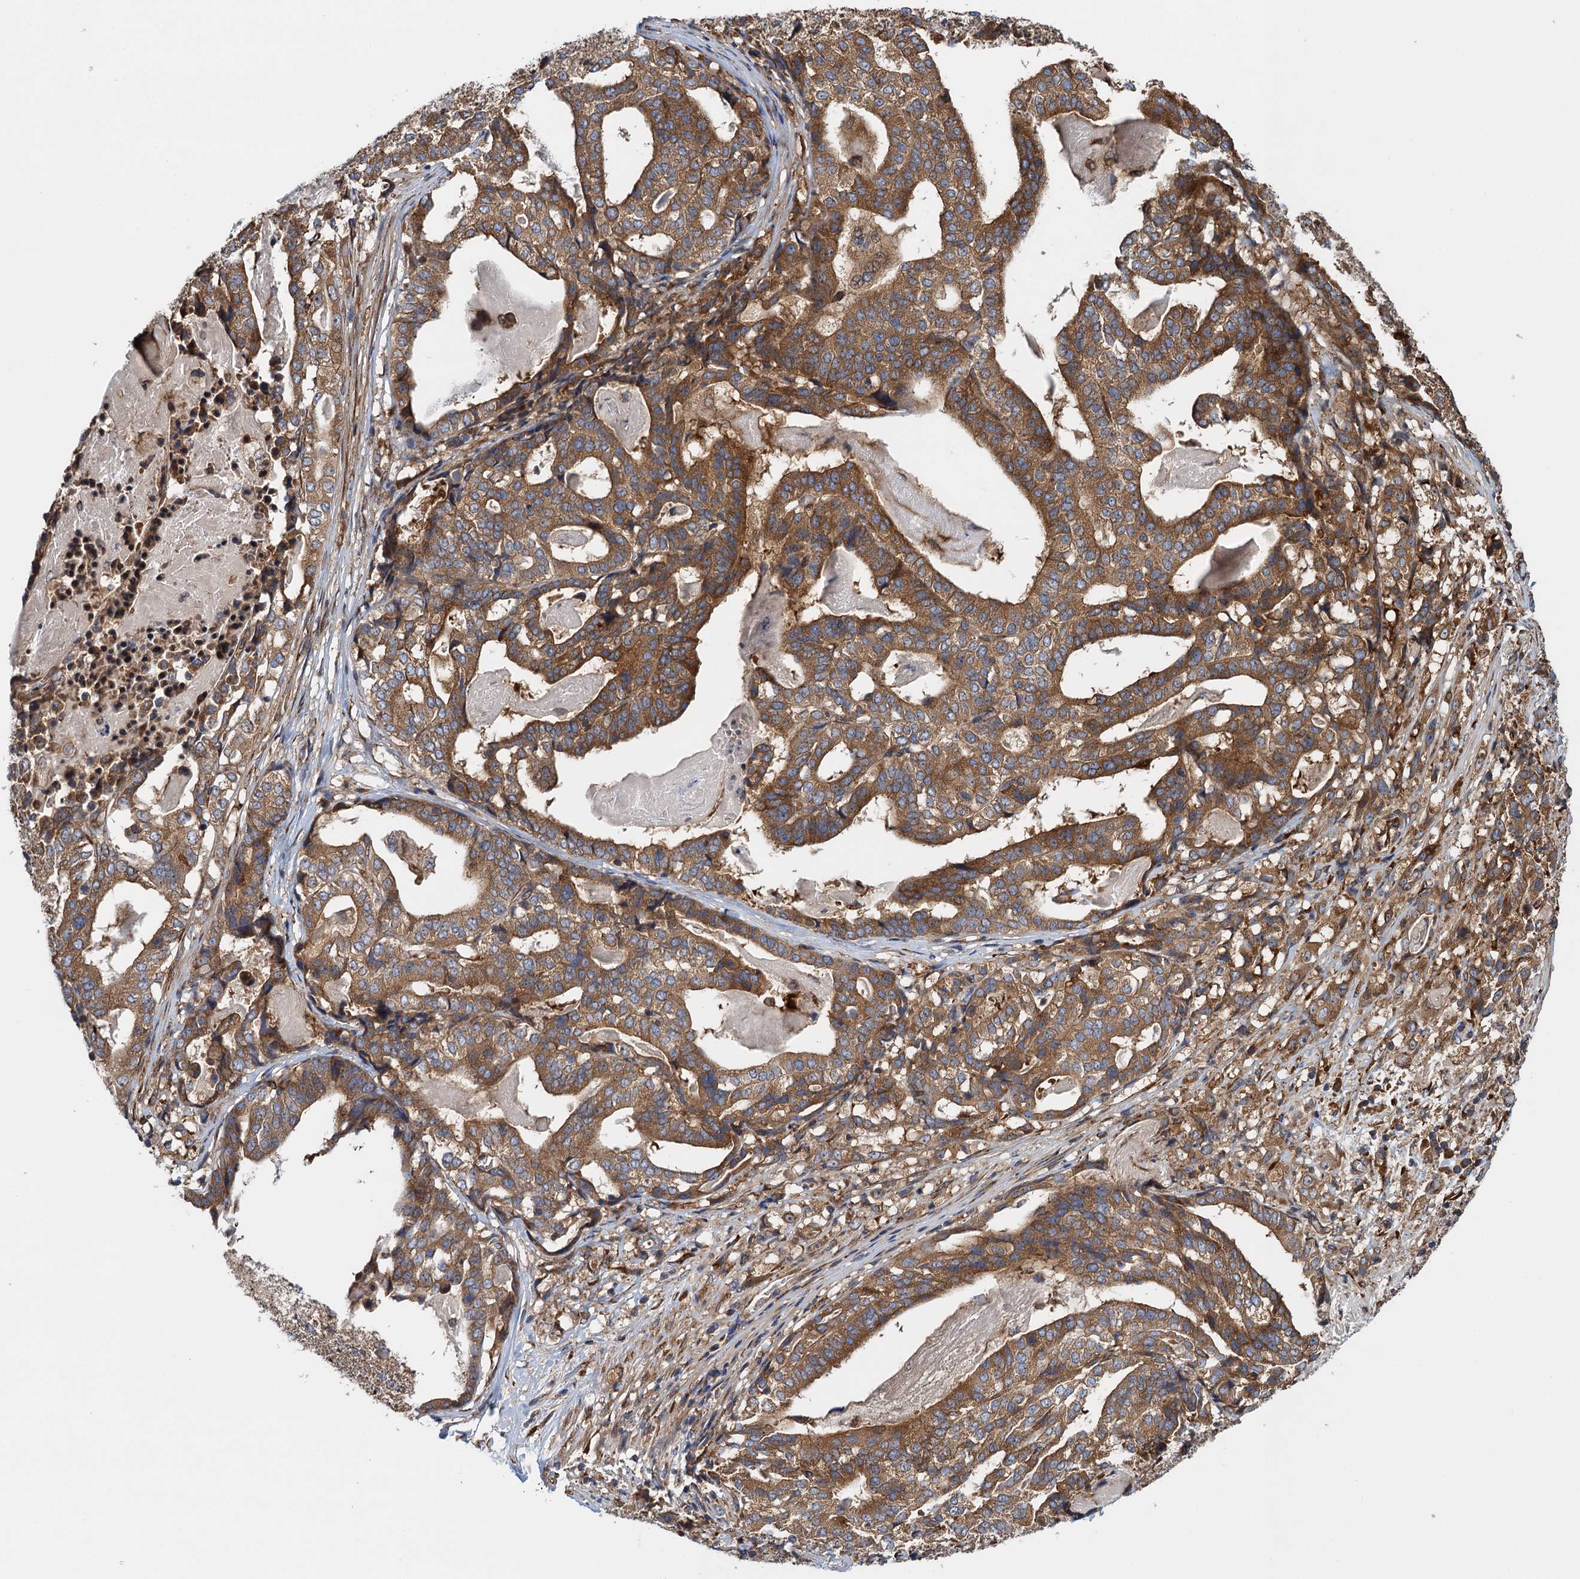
{"staining": {"intensity": "moderate", "quantity": ">75%", "location": "cytoplasmic/membranous"}, "tissue": "stomach cancer", "cell_type": "Tumor cells", "image_type": "cancer", "snomed": [{"axis": "morphology", "description": "Adenocarcinoma, NOS"}, {"axis": "topography", "description": "Stomach"}], "caption": "Human stomach cancer stained for a protein (brown) shows moderate cytoplasmic/membranous positive positivity in approximately >75% of tumor cells.", "gene": "MDM1", "patient": {"sex": "male", "age": 48}}